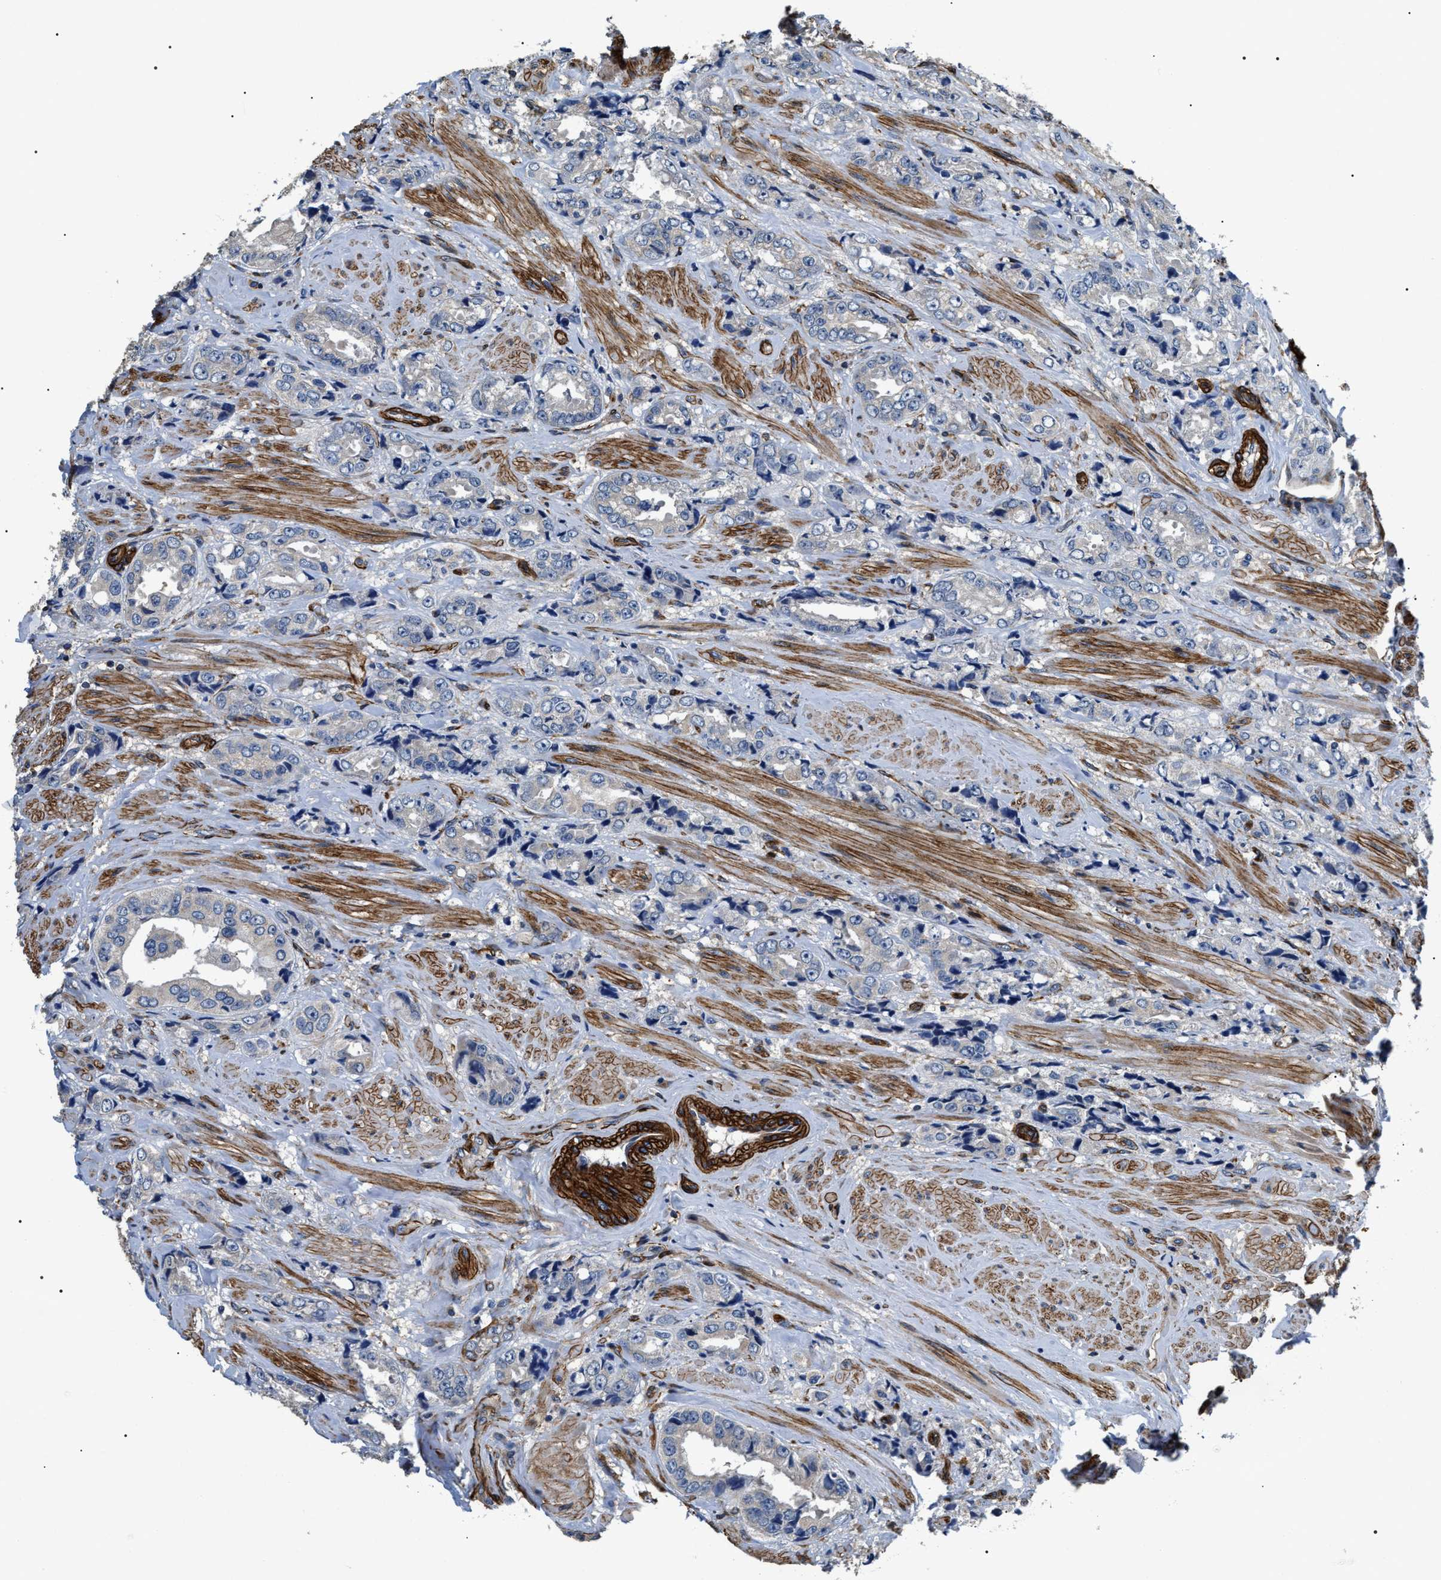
{"staining": {"intensity": "negative", "quantity": "none", "location": "none"}, "tissue": "prostate cancer", "cell_type": "Tumor cells", "image_type": "cancer", "snomed": [{"axis": "morphology", "description": "Adenocarcinoma, High grade"}, {"axis": "topography", "description": "Prostate"}], "caption": "Adenocarcinoma (high-grade) (prostate) was stained to show a protein in brown. There is no significant positivity in tumor cells.", "gene": "ZC3HAV1L", "patient": {"sex": "male", "age": 61}}